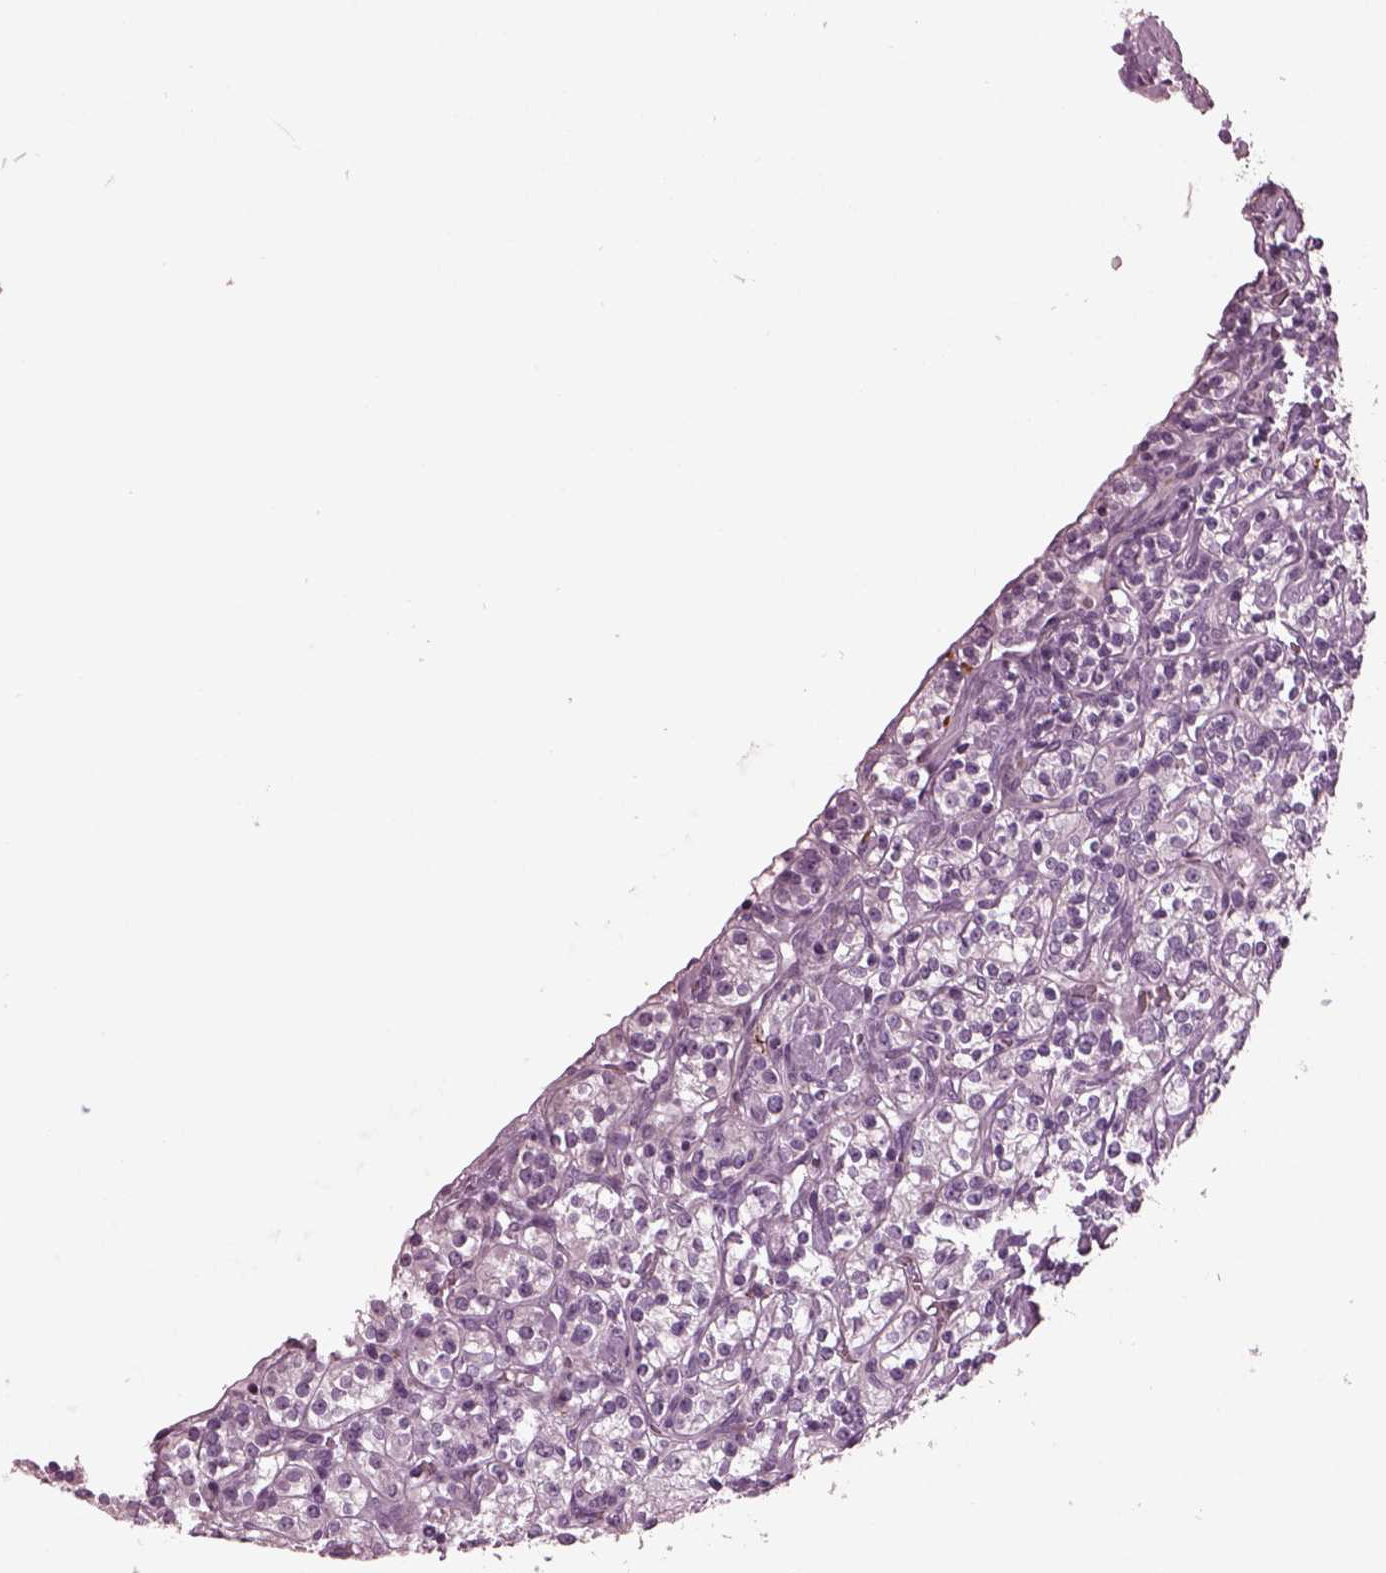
{"staining": {"intensity": "negative", "quantity": "none", "location": "none"}, "tissue": "renal cancer", "cell_type": "Tumor cells", "image_type": "cancer", "snomed": [{"axis": "morphology", "description": "Adenocarcinoma, NOS"}, {"axis": "topography", "description": "Kidney"}], "caption": "DAB (3,3'-diaminobenzidine) immunohistochemical staining of human renal cancer (adenocarcinoma) reveals no significant expression in tumor cells. (Stains: DAB (3,3'-diaminobenzidine) immunohistochemistry (IHC) with hematoxylin counter stain, Microscopy: brightfield microscopy at high magnification).", "gene": "GDF11", "patient": {"sex": "male", "age": 77}}